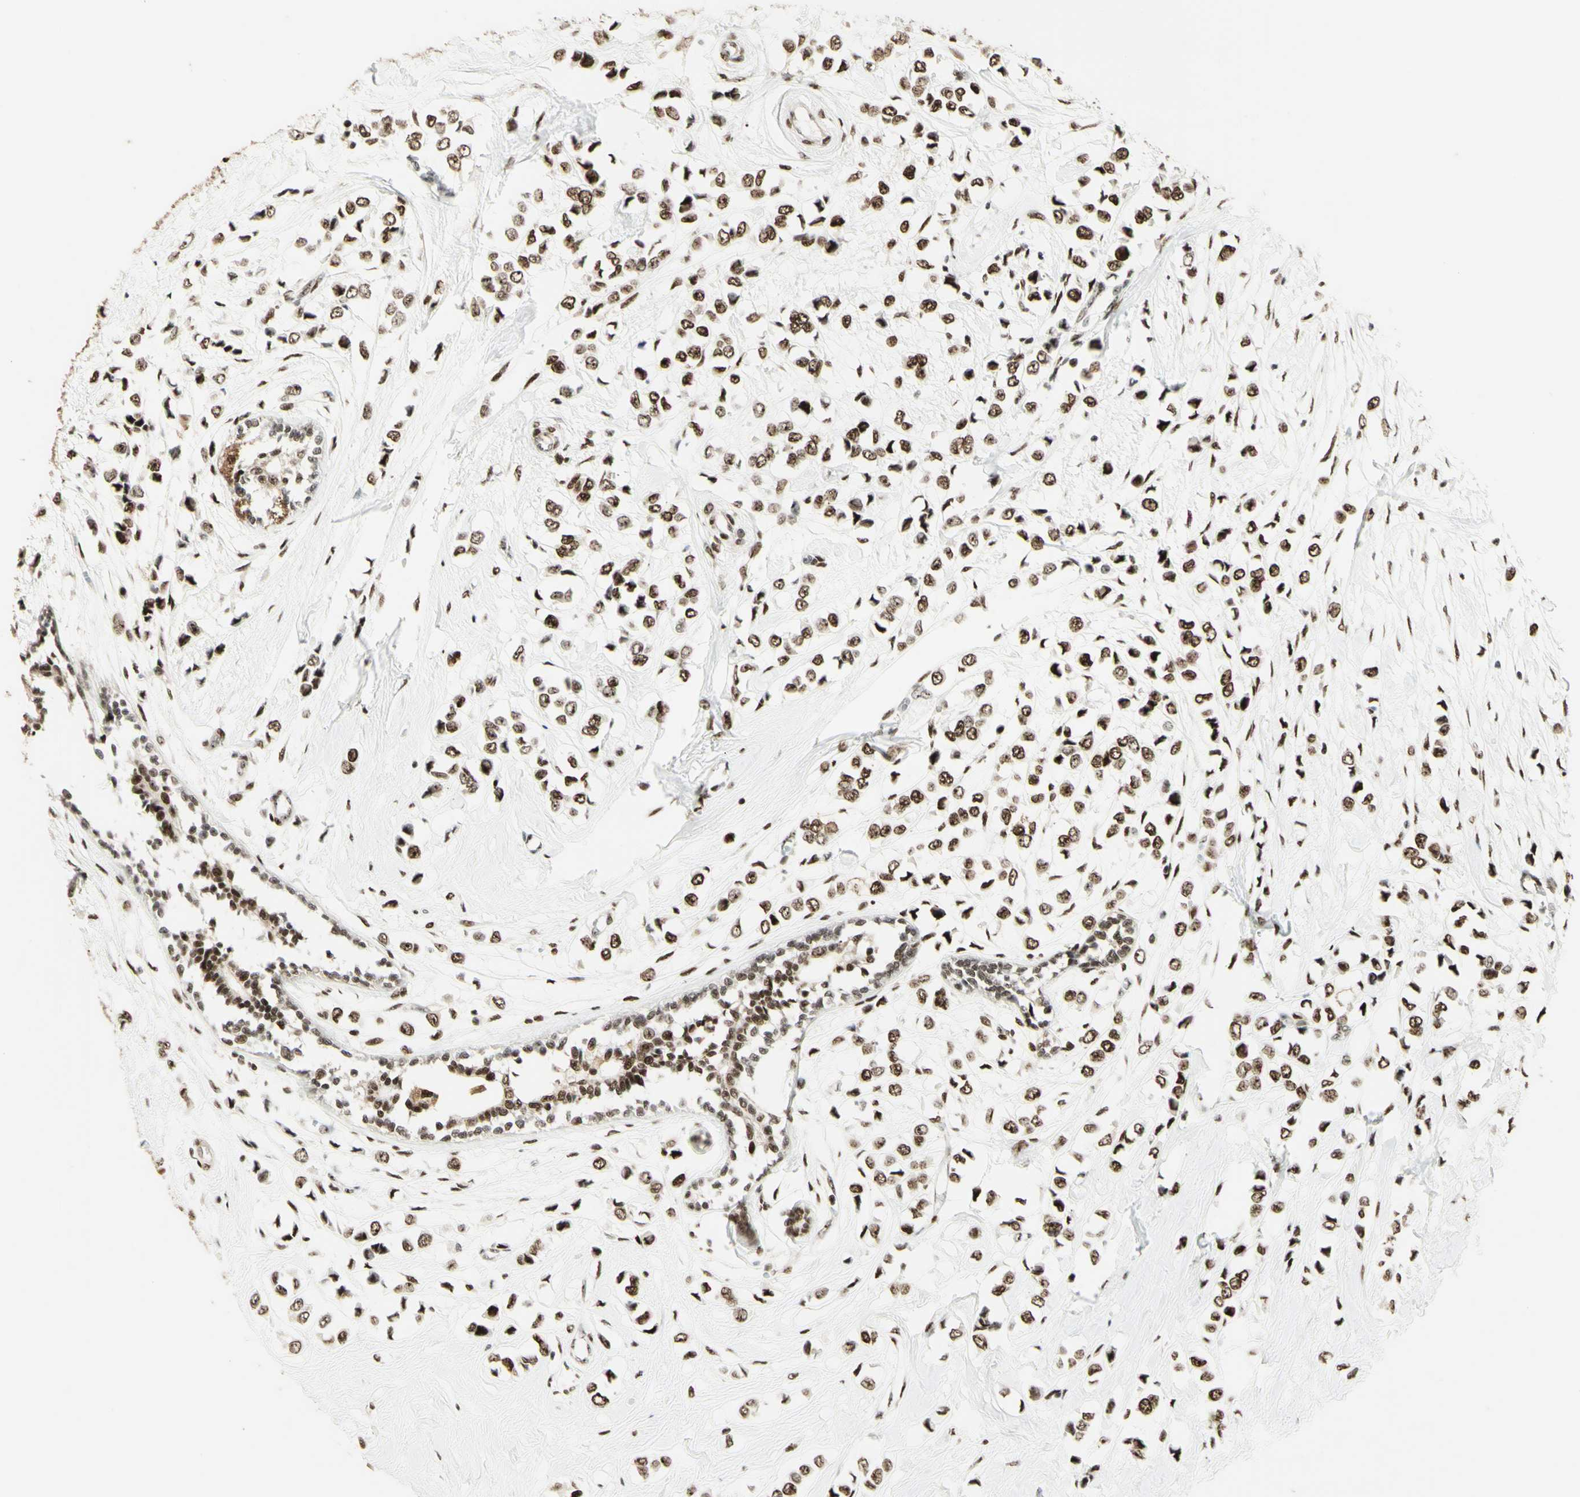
{"staining": {"intensity": "strong", "quantity": ">75%", "location": "nuclear"}, "tissue": "breast cancer", "cell_type": "Tumor cells", "image_type": "cancer", "snomed": [{"axis": "morphology", "description": "Lobular carcinoma"}, {"axis": "topography", "description": "Breast"}], "caption": "A brown stain highlights strong nuclear staining of a protein in human breast cancer tumor cells. (brown staining indicates protein expression, while blue staining denotes nuclei).", "gene": "DHX9", "patient": {"sex": "female", "age": 51}}